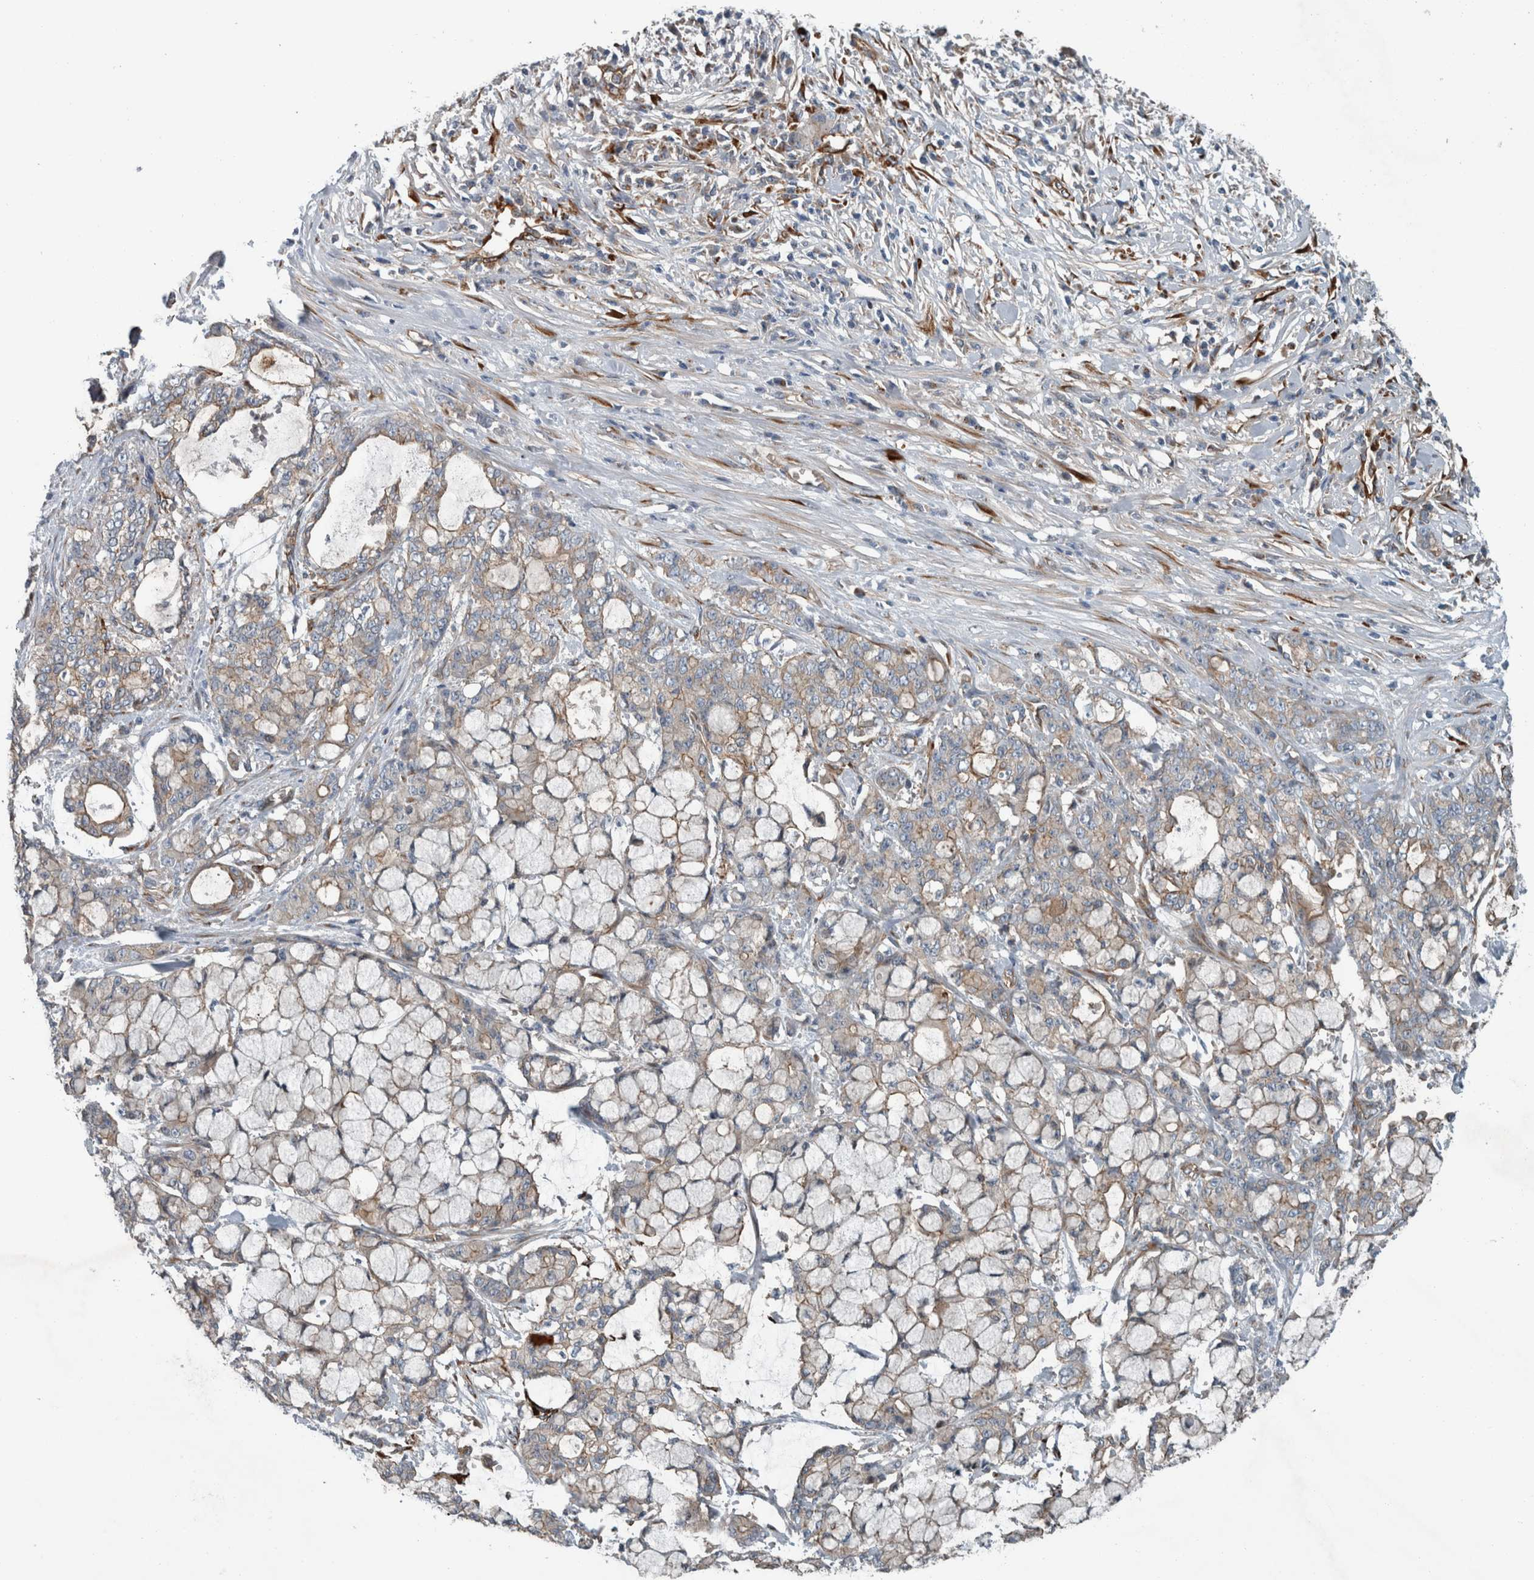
{"staining": {"intensity": "weak", "quantity": ">75%", "location": "cytoplasmic/membranous"}, "tissue": "pancreatic cancer", "cell_type": "Tumor cells", "image_type": "cancer", "snomed": [{"axis": "morphology", "description": "Adenocarcinoma, NOS"}, {"axis": "topography", "description": "Pancreas"}], "caption": "Protein staining reveals weak cytoplasmic/membranous staining in approximately >75% of tumor cells in pancreatic cancer (adenocarcinoma).", "gene": "GLT8D2", "patient": {"sex": "female", "age": 73}}